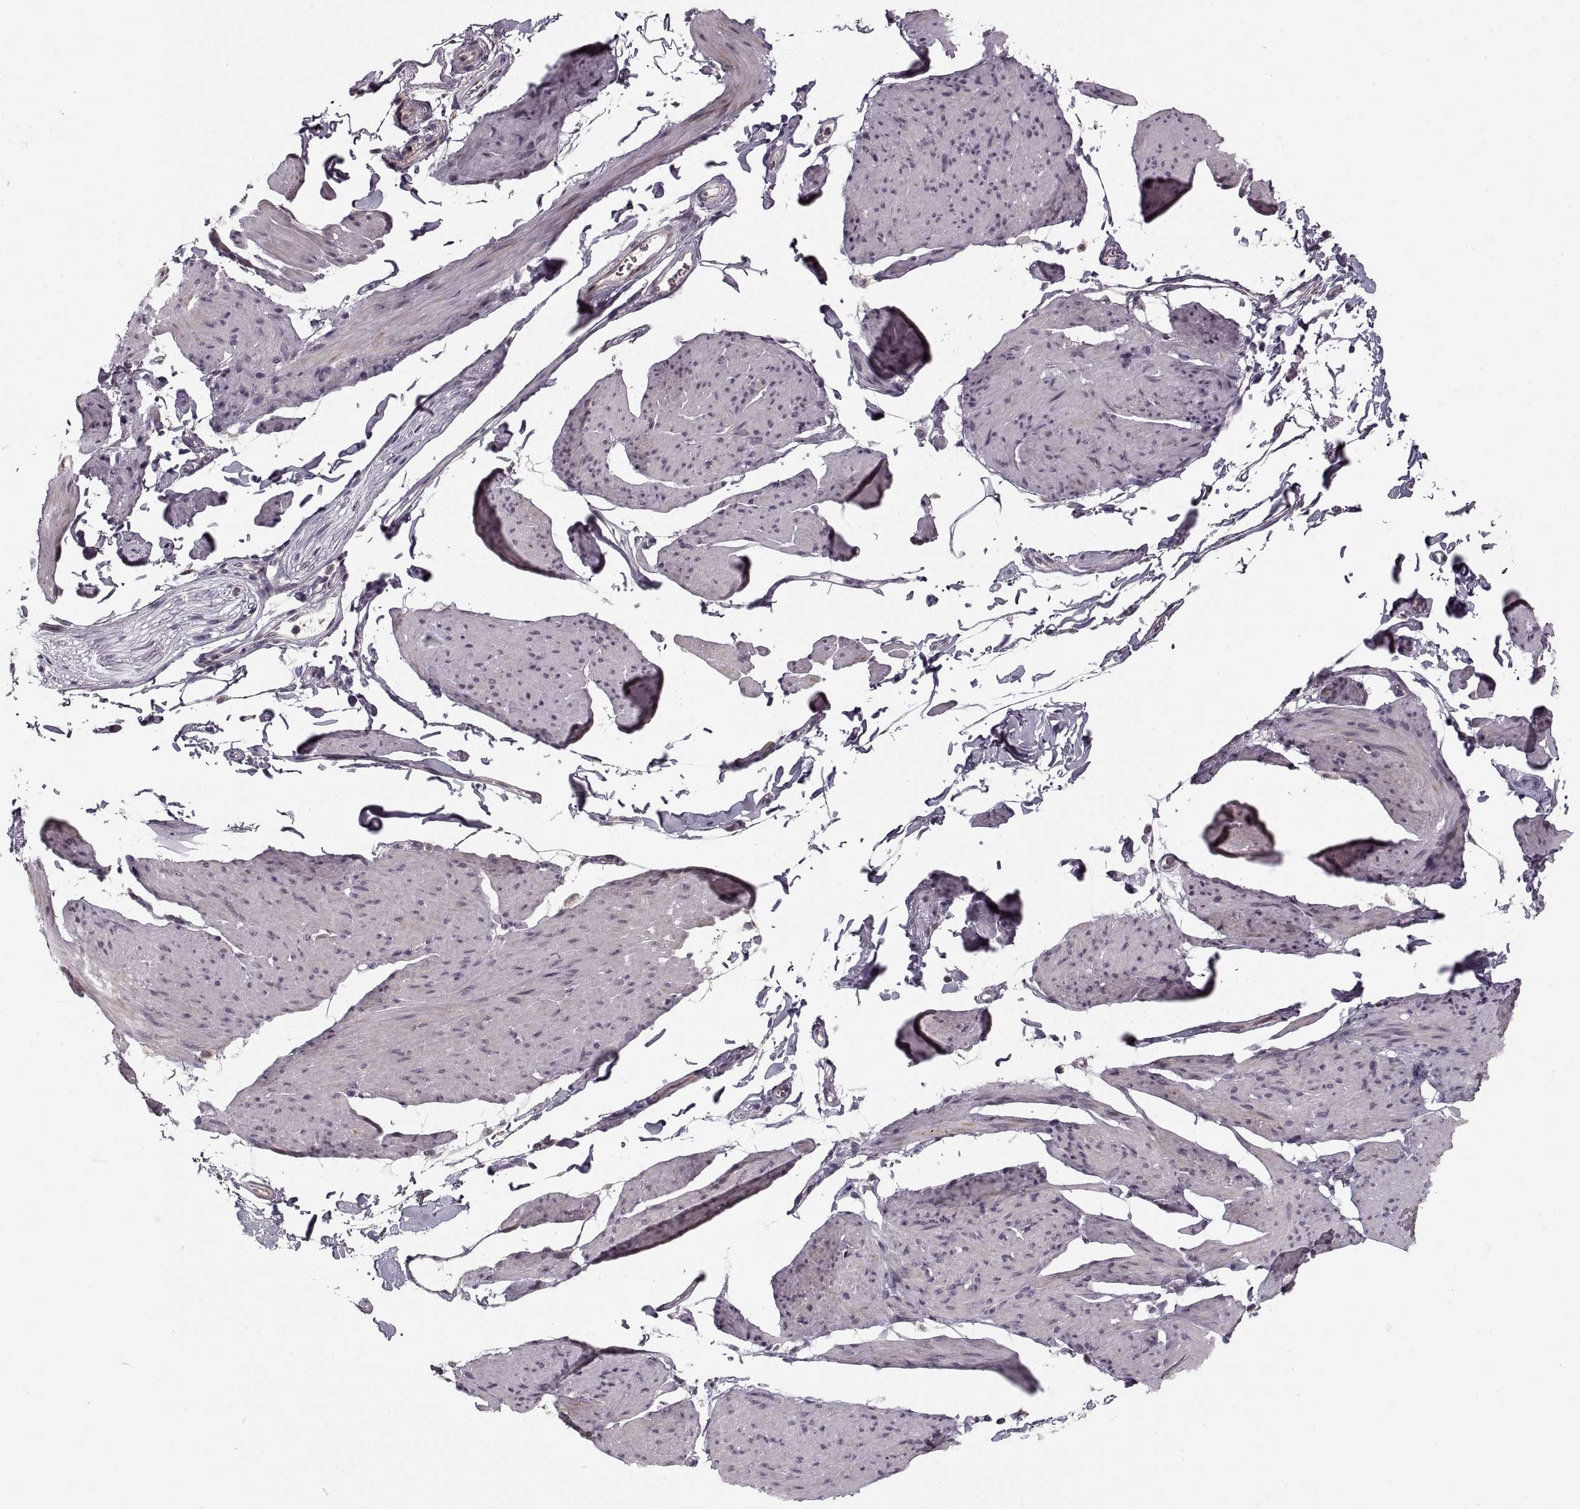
{"staining": {"intensity": "negative", "quantity": "none", "location": "none"}, "tissue": "smooth muscle", "cell_type": "Smooth muscle cells", "image_type": "normal", "snomed": [{"axis": "morphology", "description": "Normal tissue, NOS"}, {"axis": "topography", "description": "Adipose tissue"}, {"axis": "topography", "description": "Smooth muscle"}, {"axis": "topography", "description": "Peripheral nerve tissue"}], "caption": "Micrograph shows no significant protein expression in smooth muscle cells of unremarkable smooth muscle.", "gene": "ASIC3", "patient": {"sex": "male", "age": 83}}